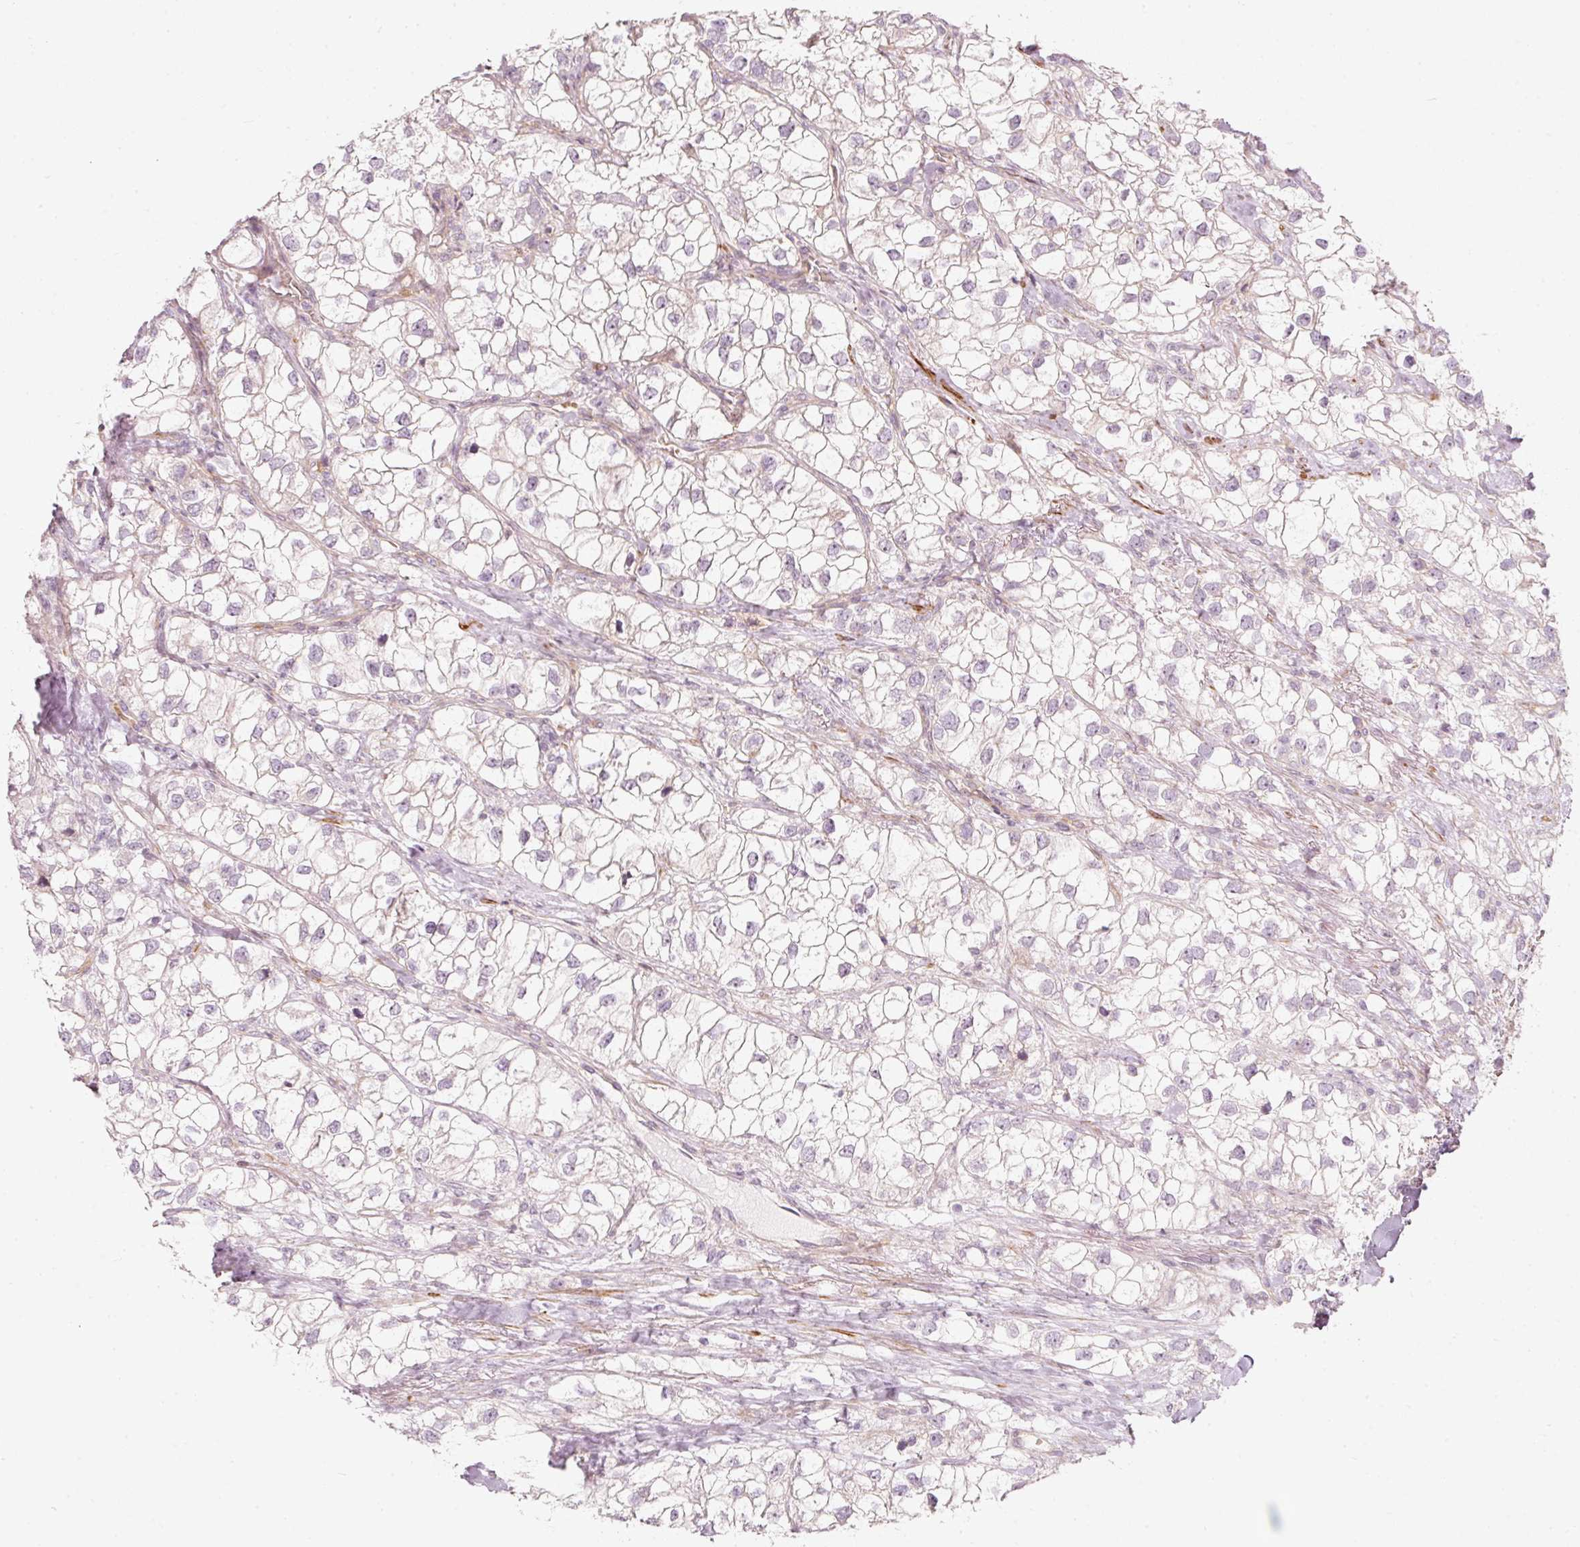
{"staining": {"intensity": "negative", "quantity": "none", "location": "none"}, "tissue": "renal cancer", "cell_type": "Tumor cells", "image_type": "cancer", "snomed": [{"axis": "morphology", "description": "Adenocarcinoma, NOS"}, {"axis": "topography", "description": "Kidney"}], "caption": "This histopathology image is of renal cancer stained with immunohistochemistry to label a protein in brown with the nuclei are counter-stained blue. There is no positivity in tumor cells.", "gene": "KCNQ1", "patient": {"sex": "male", "age": 59}}